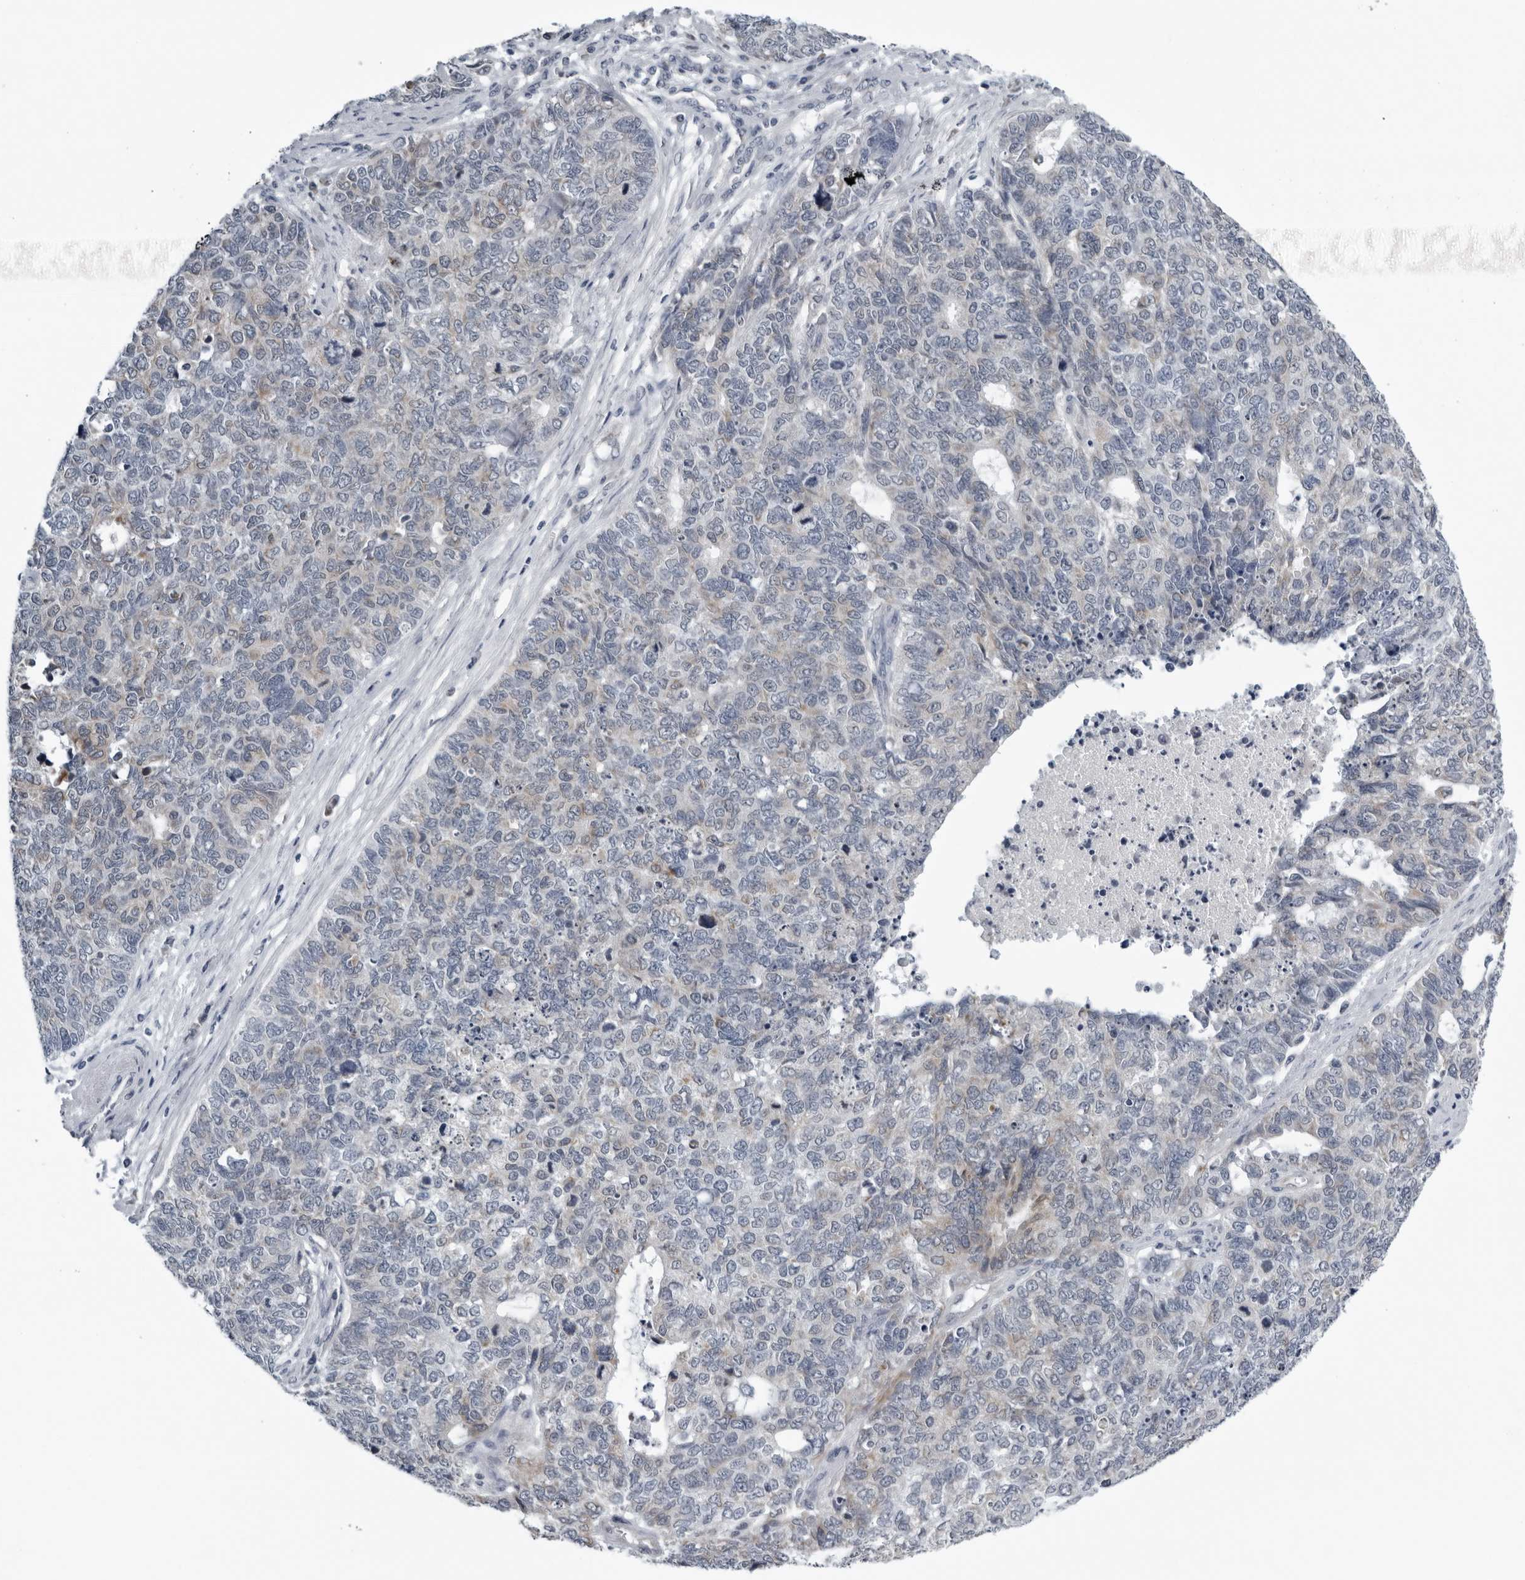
{"staining": {"intensity": "negative", "quantity": "none", "location": "none"}, "tissue": "cervical cancer", "cell_type": "Tumor cells", "image_type": "cancer", "snomed": [{"axis": "morphology", "description": "Squamous cell carcinoma, NOS"}, {"axis": "topography", "description": "Cervix"}], "caption": "High power microscopy micrograph of an immunohistochemistry (IHC) photomicrograph of cervical cancer, revealing no significant positivity in tumor cells.", "gene": "CPT2", "patient": {"sex": "female", "age": 63}}